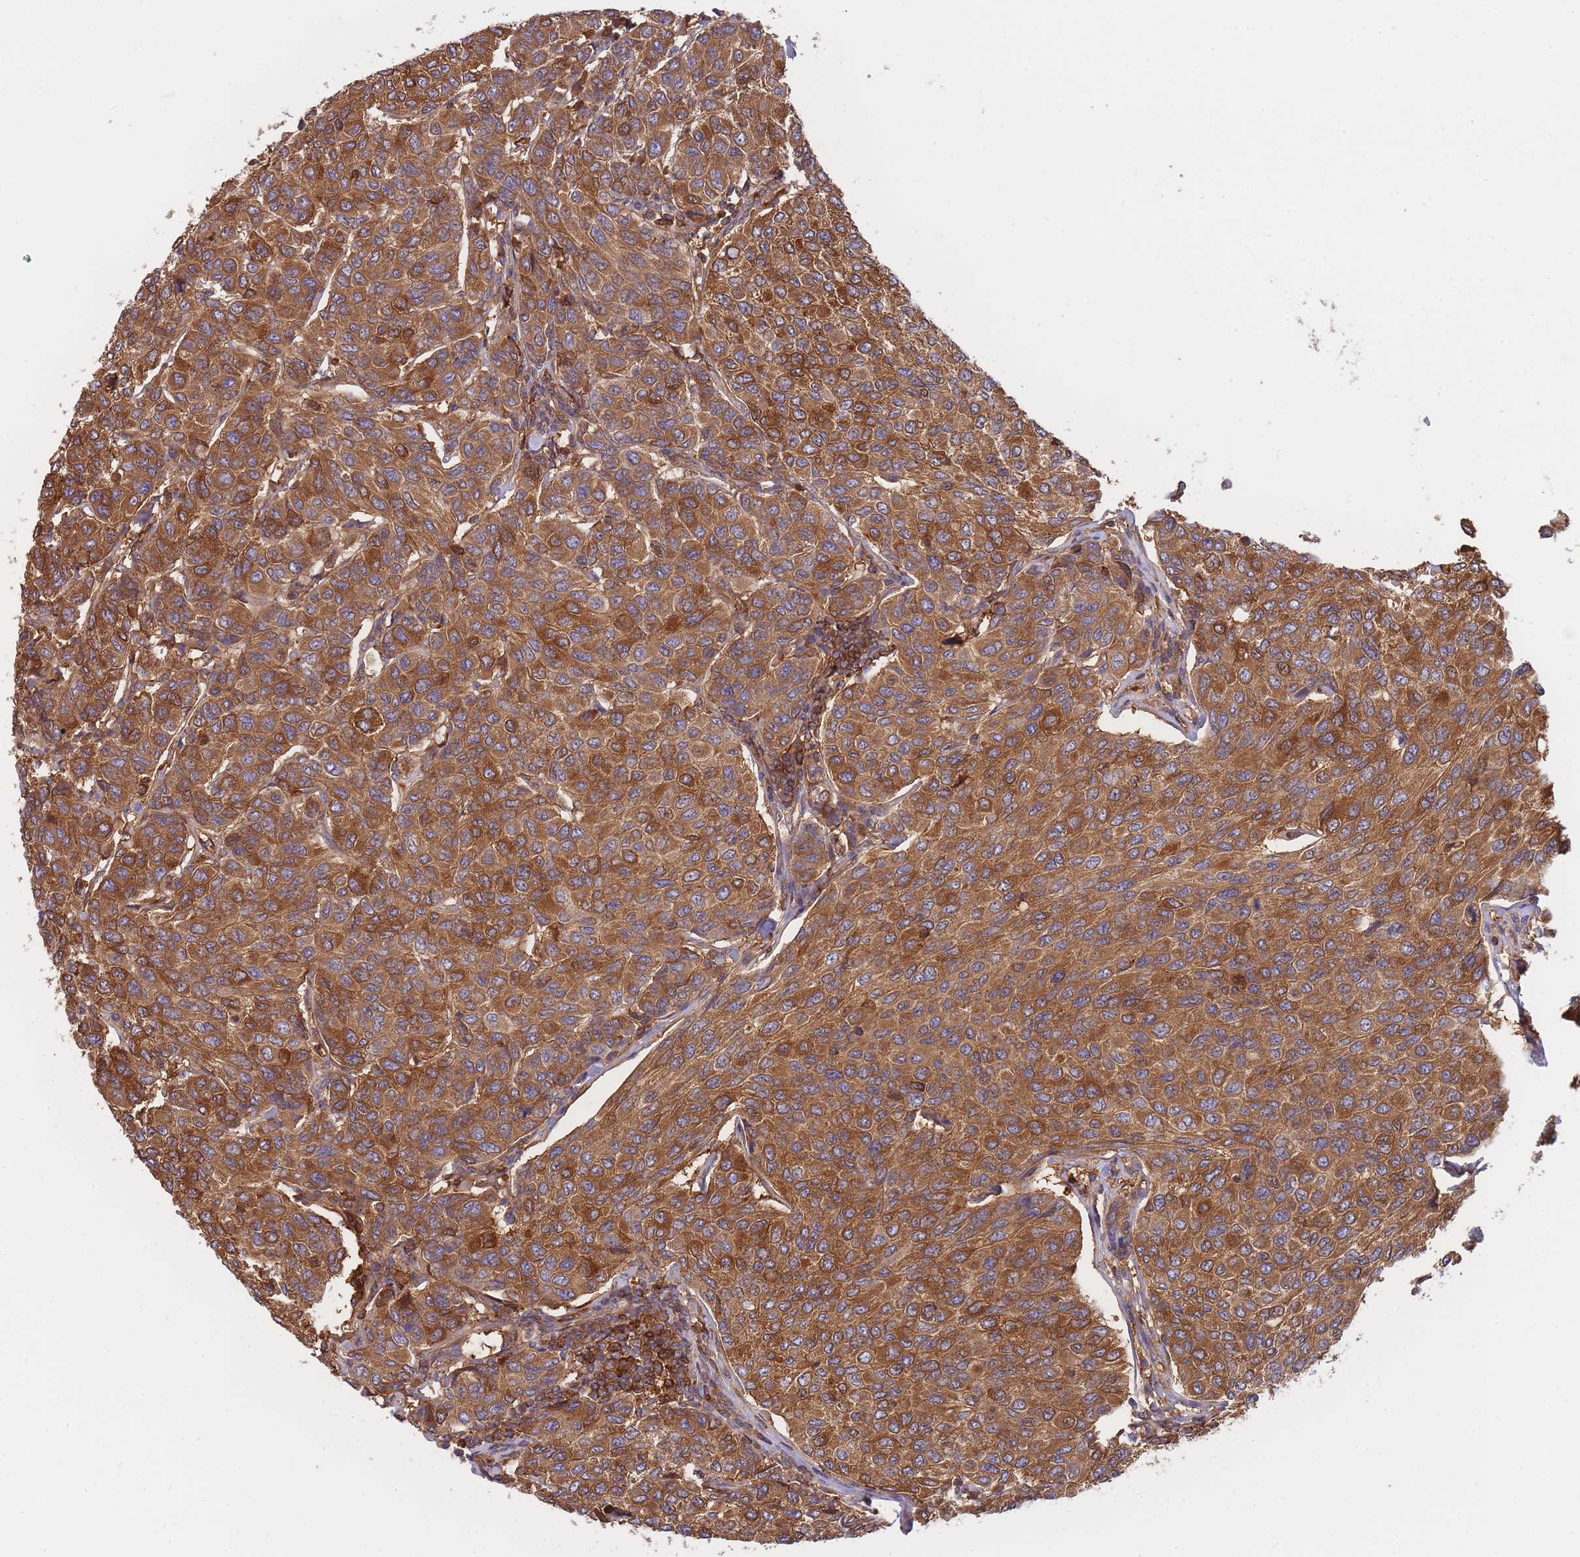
{"staining": {"intensity": "strong", "quantity": ">75%", "location": "cytoplasmic/membranous"}, "tissue": "breast cancer", "cell_type": "Tumor cells", "image_type": "cancer", "snomed": [{"axis": "morphology", "description": "Duct carcinoma"}, {"axis": "topography", "description": "Breast"}], "caption": "Immunohistochemistry photomicrograph of human breast invasive ductal carcinoma stained for a protein (brown), which demonstrates high levels of strong cytoplasmic/membranous expression in about >75% of tumor cells.", "gene": "SLC4A9", "patient": {"sex": "female", "age": 55}}